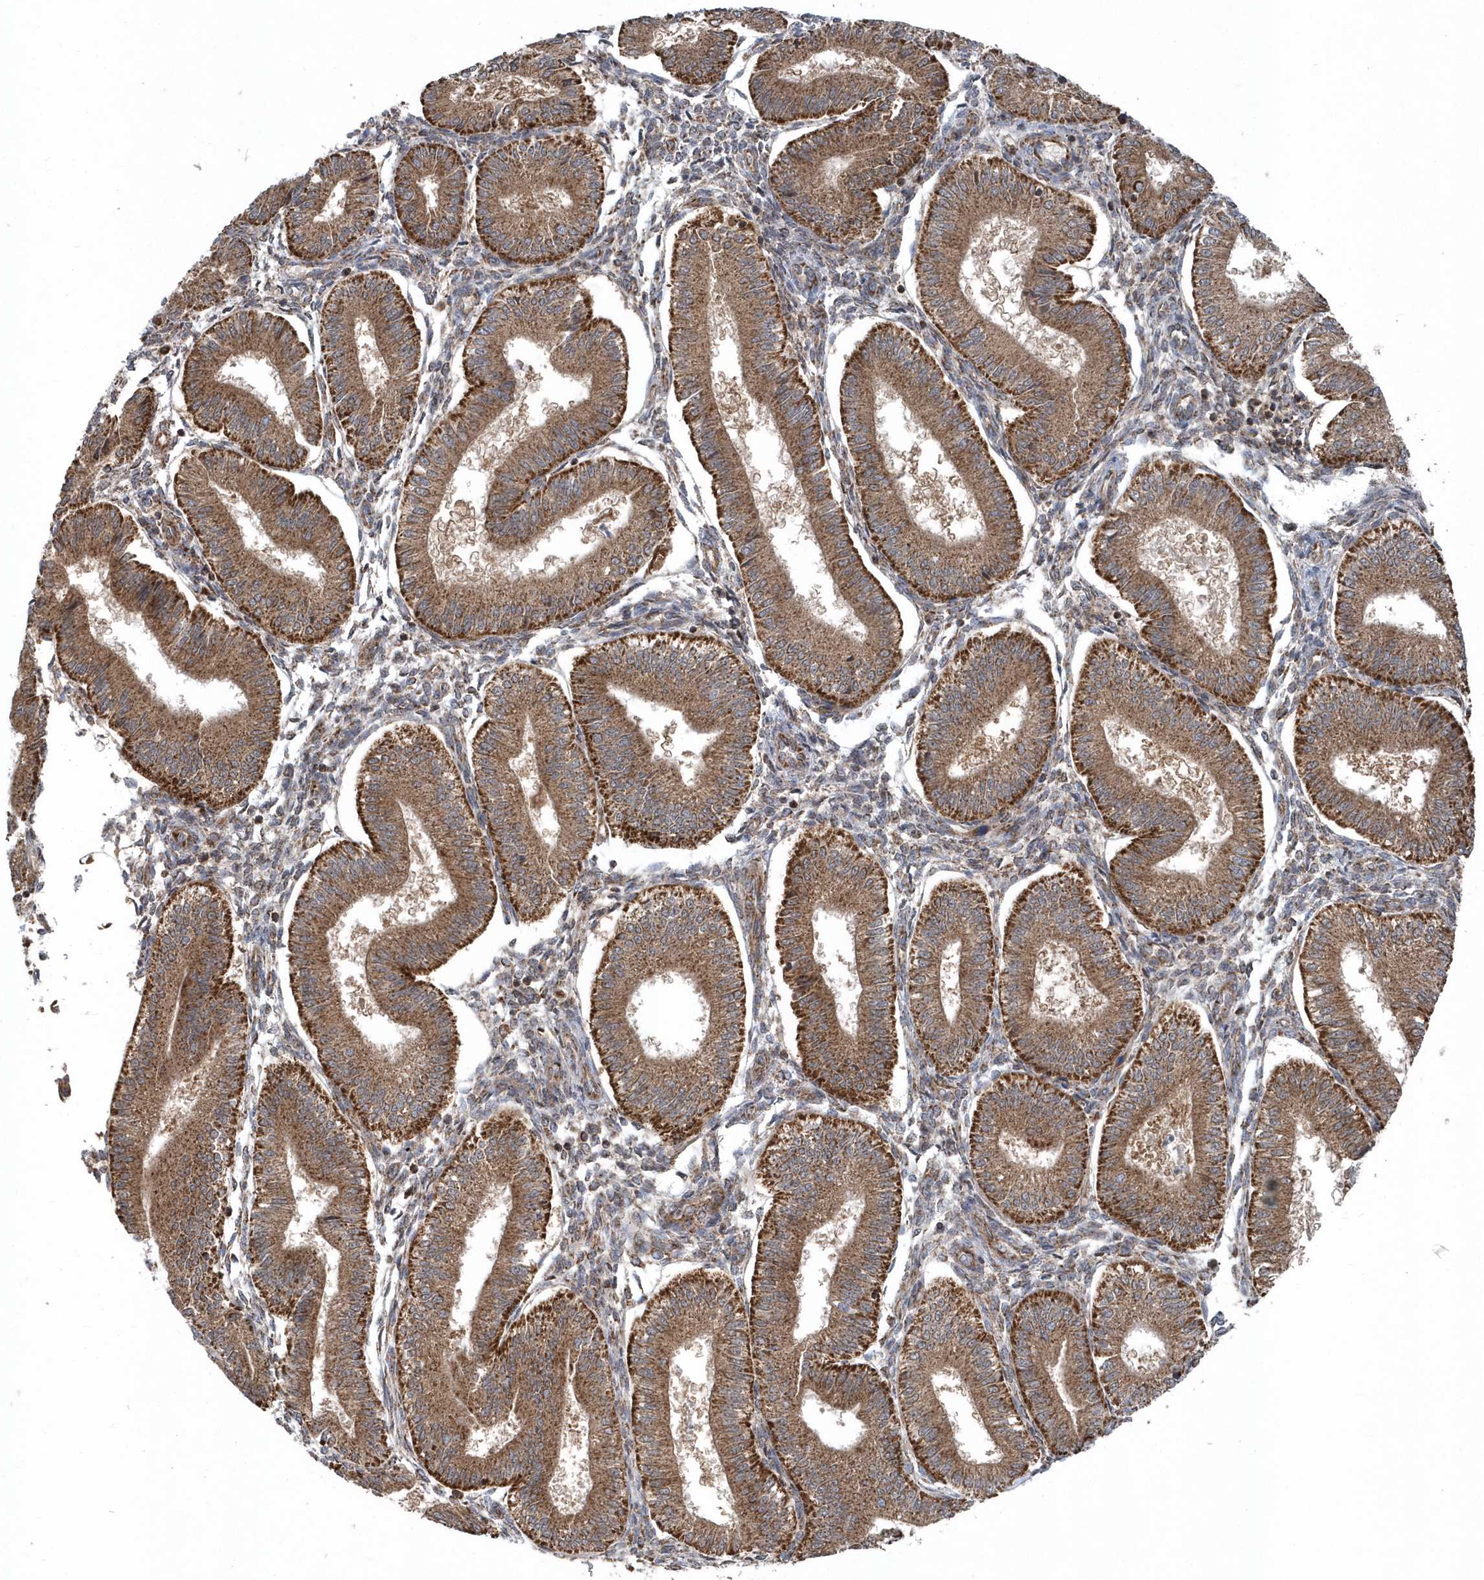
{"staining": {"intensity": "moderate", "quantity": "25%-75%", "location": "cytoplasmic/membranous"}, "tissue": "endometrium", "cell_type": "Cells in endometrial stroma", "image_type": "normal", "snomed": [{"axis": "morphology", "description": "Normal tissue, NOS"}, {"axis": "topography", "description": "Endometrium"}], "caption": "Normal endometrium was stained to show a protein in brown. There is medium levels of moderate cytoplasmic/membranous staining in about 25%-75% of cells in endometrial stroma. The protein is stained brown, and the nuclei are stained in blue (DAB IHC with brightfield microscopy, high magnification).", "gene": "PPP1R7", "patient": {"sex": "female", "age": 39}}